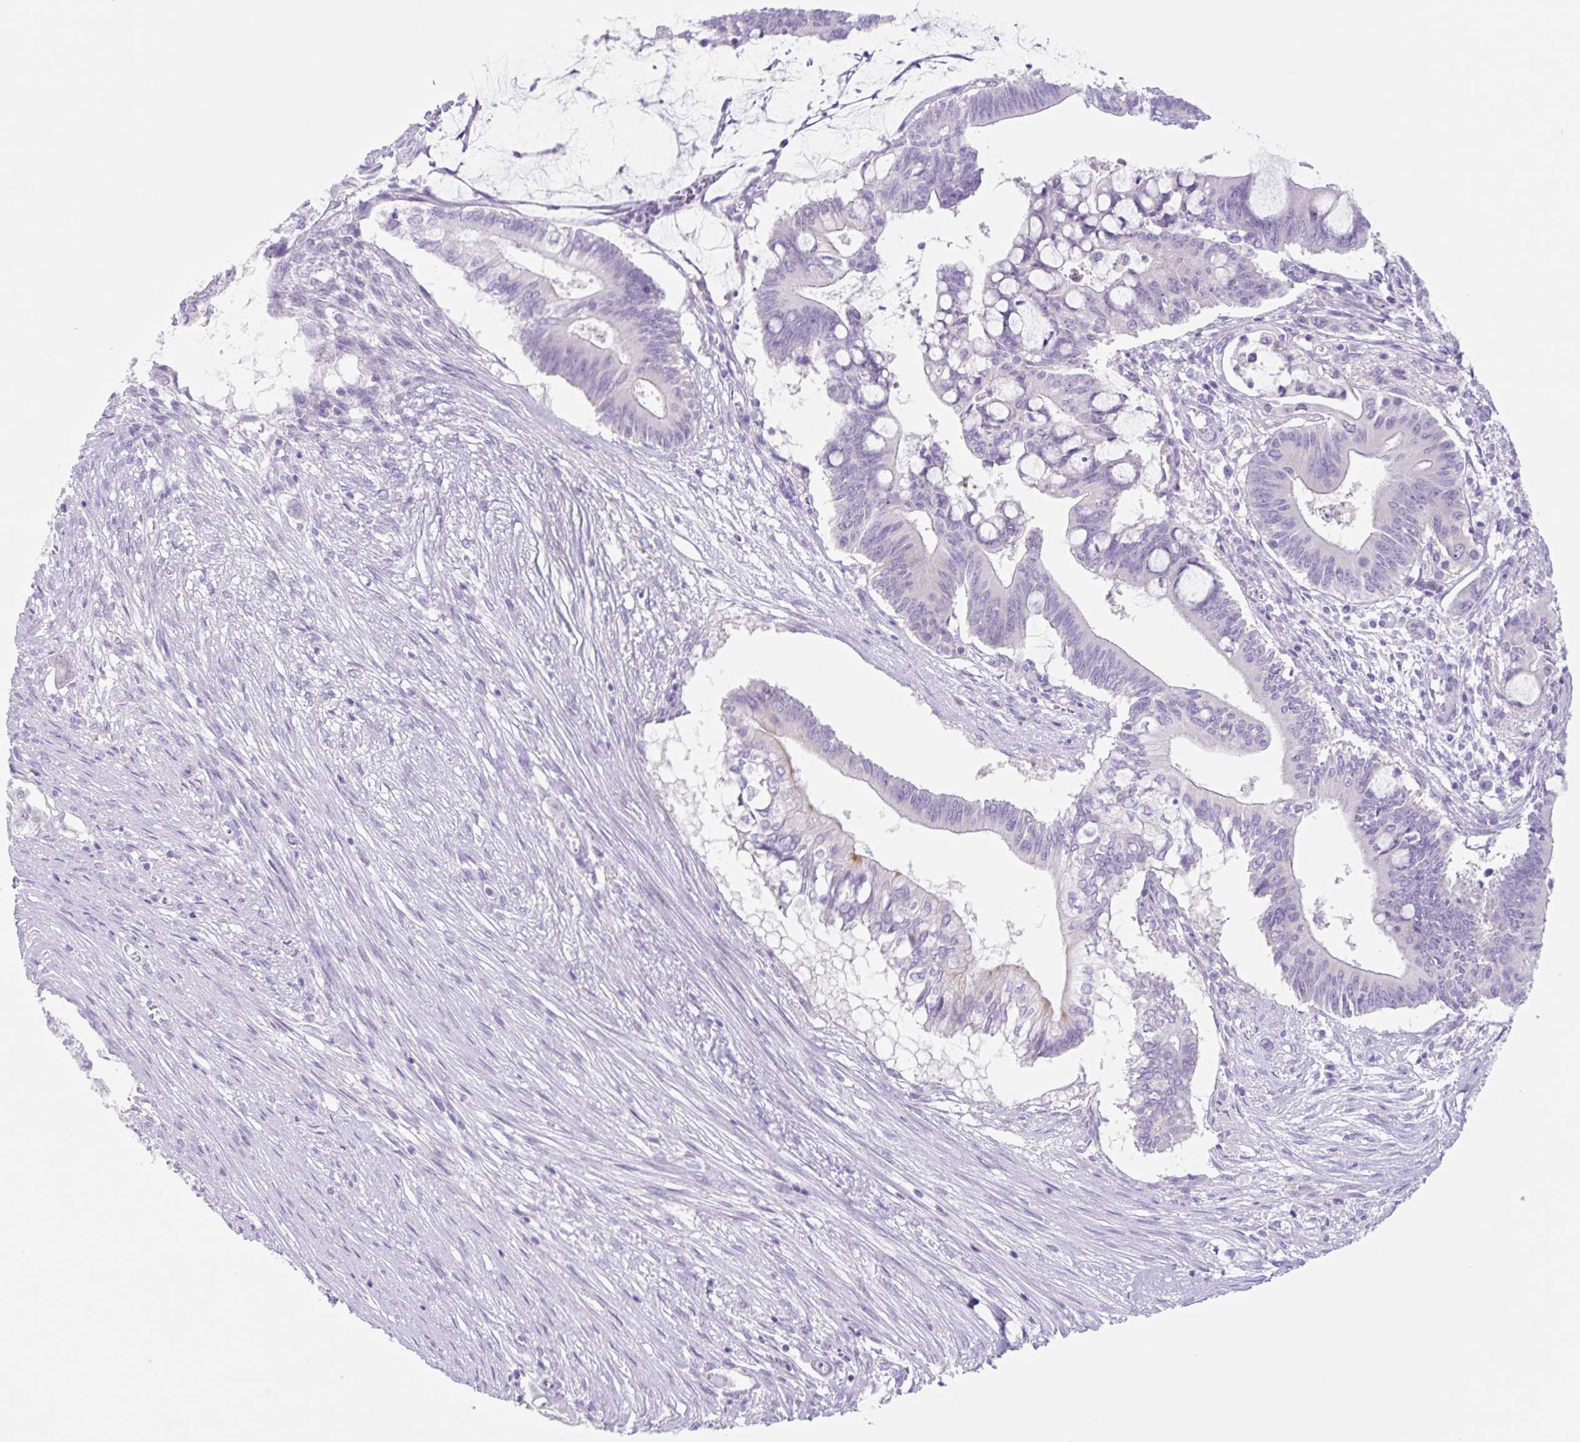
{"staining": {"intensity": "negative", "quantity": "none", "location": "none"}, "tissue": "pancreatic cancer", "cell_type": "Tumor cells", "image_type": "cancer", "snomed": [{"axis": "morphology", "description": "Adenocarcinoma, NOS"}, {"axis": "topography", "description": "Pancreas"}], "caption": "This photomicrograph is of adenocarcinoma (pancreatic) stained with immunohistochemistry (IHC) to label a protein in brown with the nuclei are counter-stained blue. There is no expression in tumor cells.", "gene": "KLK8", "patient": {"sex": "male", "age": 68}}